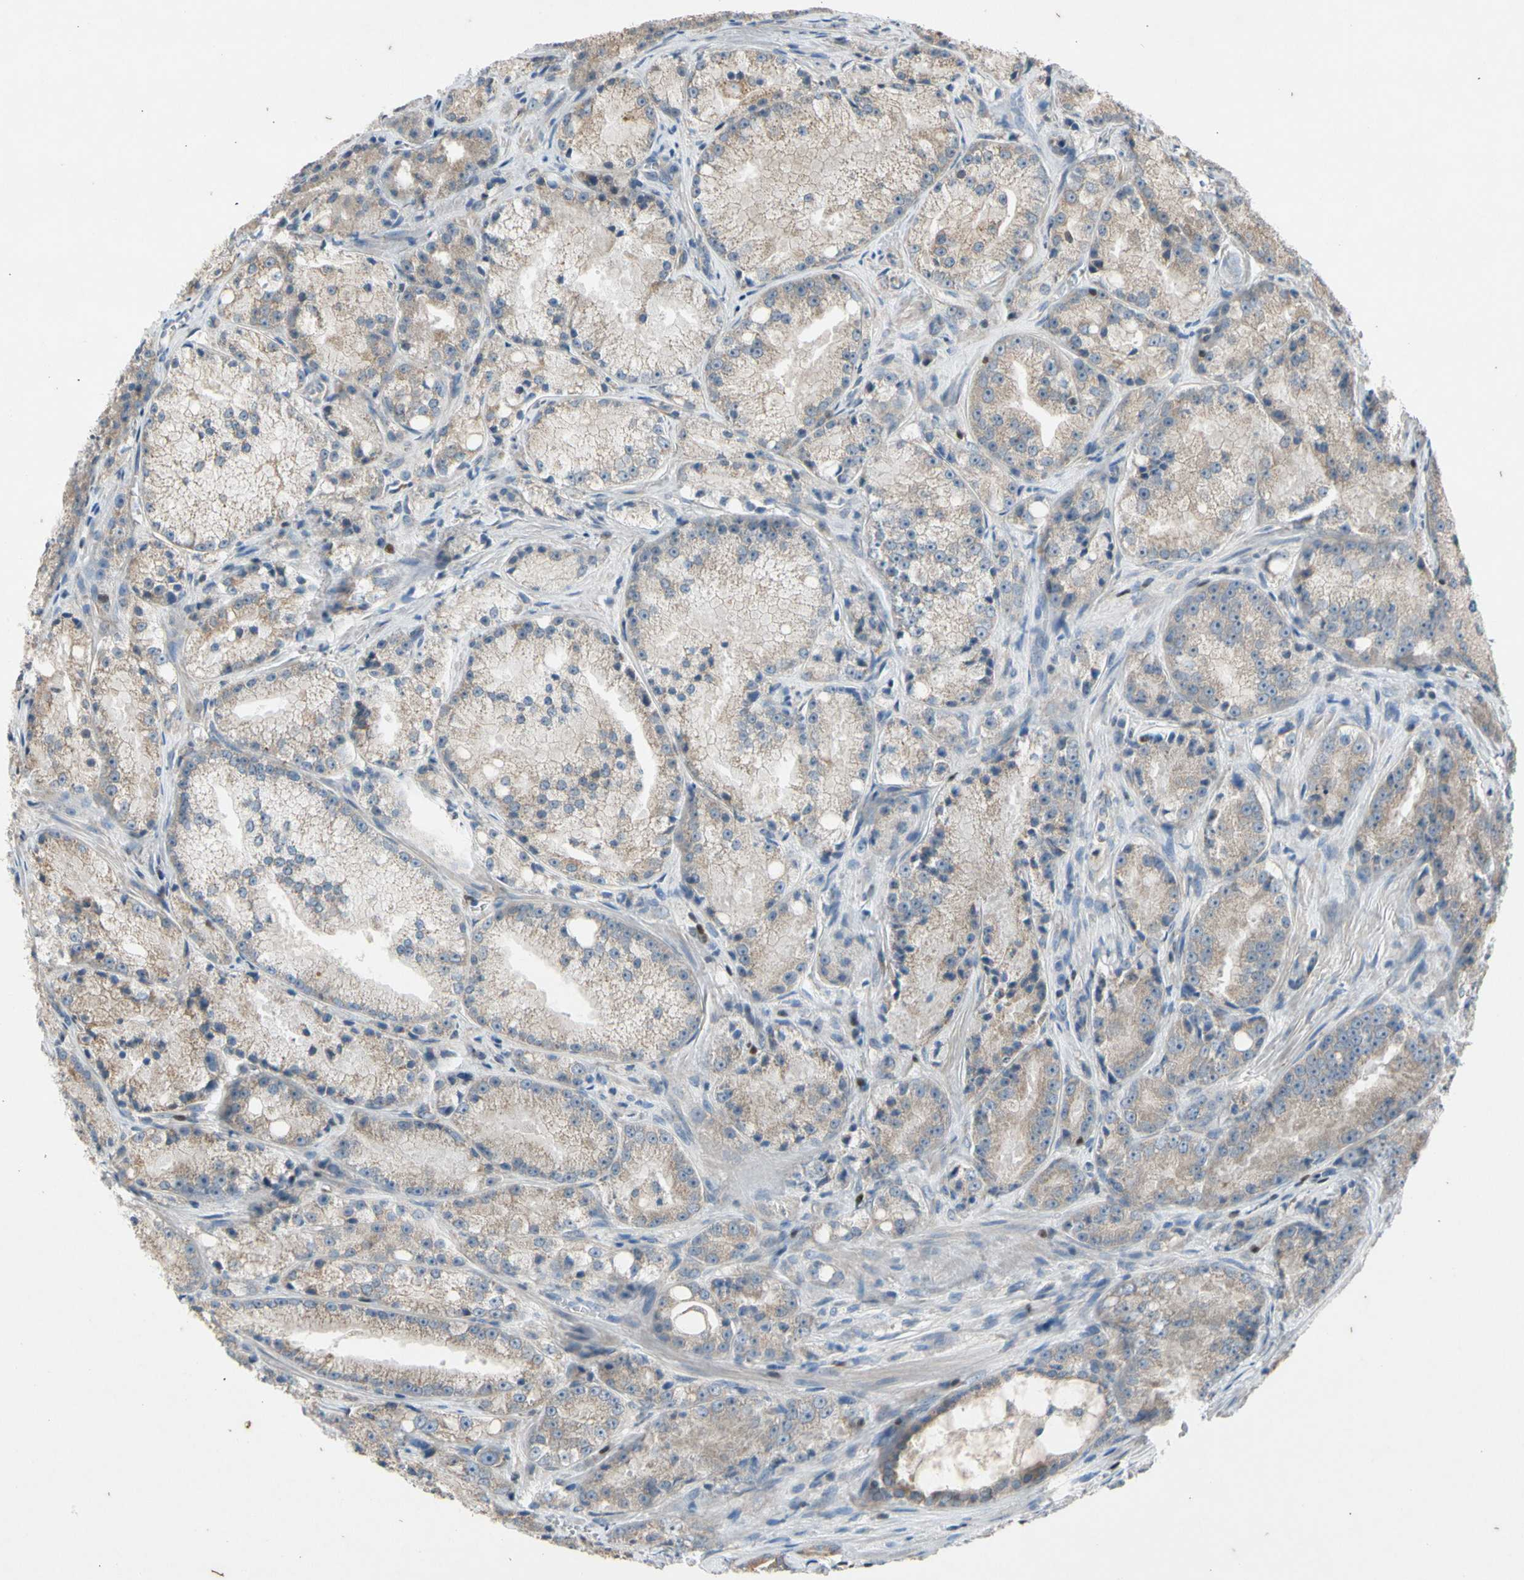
{"staining": {"intensity": "weak", "quantity": "25%-75%", "location": "cytoplasmic/membranous"}, "tissue": "prostate cancer", "cell_type": "Tumor cells", "image_type": "cancer", "snomed": [{"axis": "morphology", "description": "Adenocarcinoma, Low grade"}, {"axis": "topography", "description": "Prostate"}], "caption": "The micrograph reveals staining of prostate adenocarcinoma (low-grade), revealing weak cytoplasmic/membranous protein expression (brown color) within tumor cells. The protein of interest is stained brown, and the nuclei are stained in blue (DAB (3,3'-diaminobenzidine) IHC with brightfield microscopy, high magnification).", "gene": "TBX21", "patient": {"sex": "male", "age": 64}}